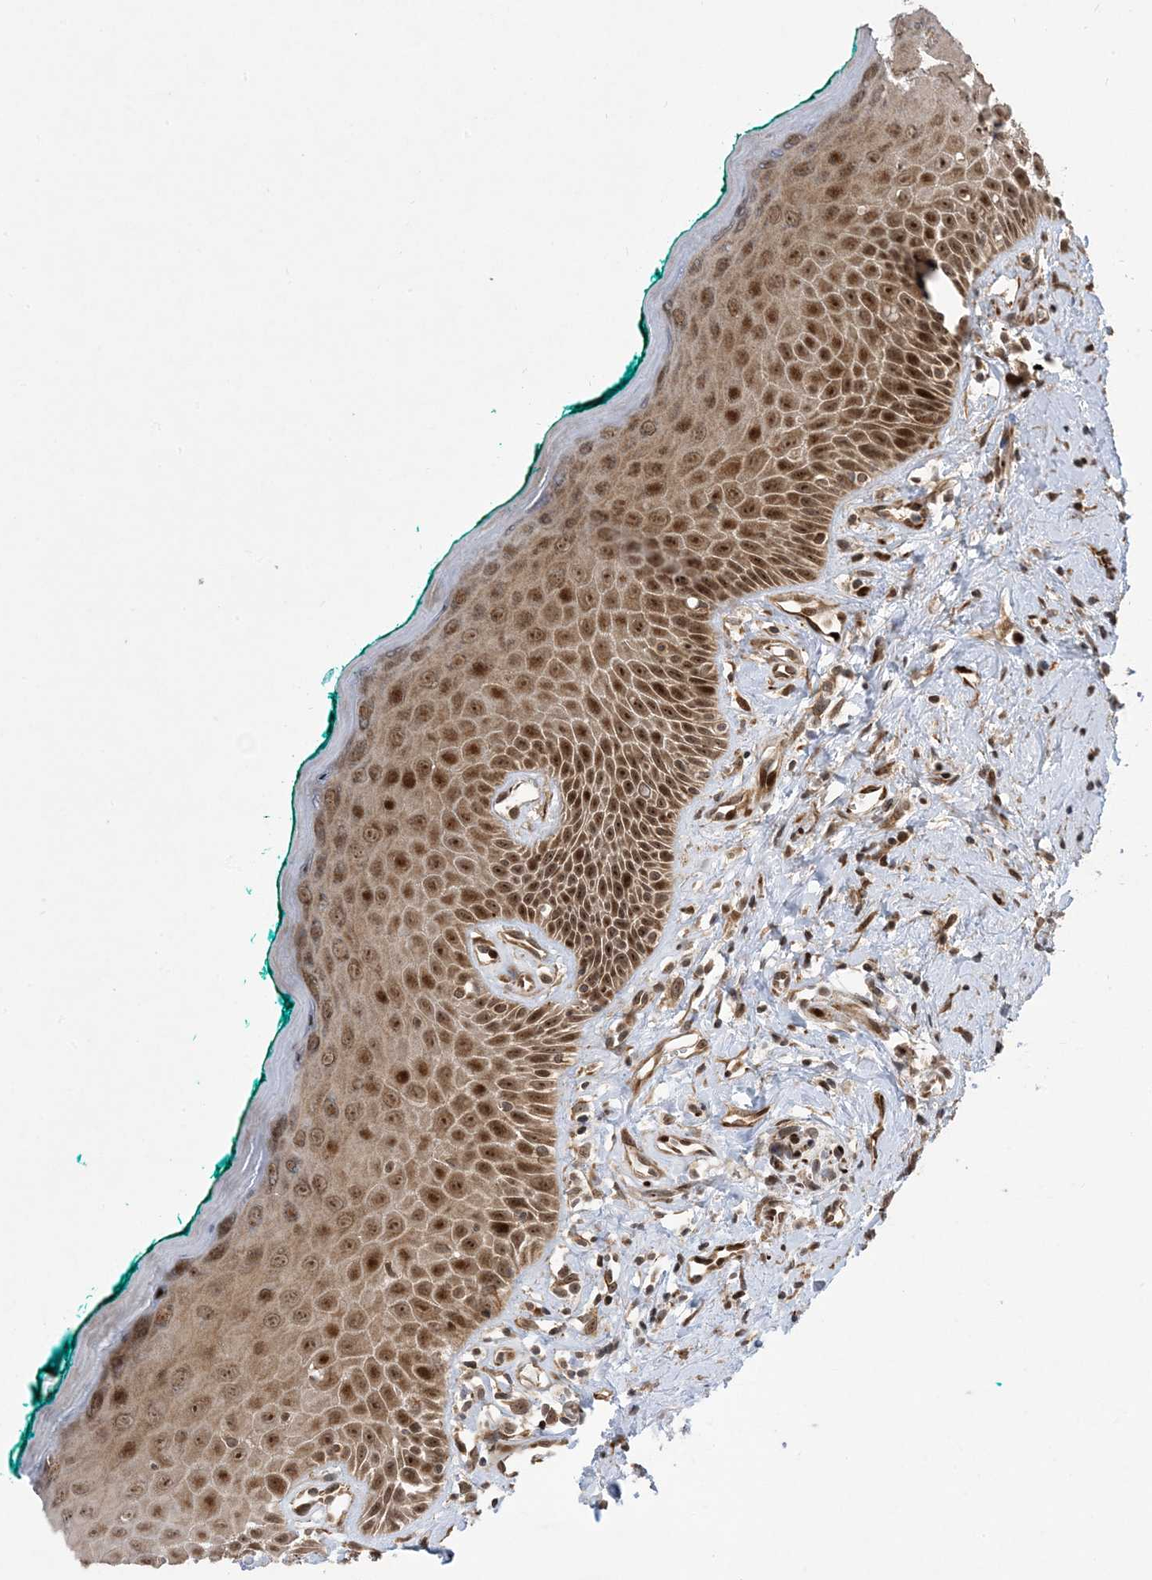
{"staining": {"intensity": "strong", "quantity": ">75%", "location": "nuclear"}, "tissue": "oral mucosa", "cell_type": "Squamous epithelial cells", "image_type": "normal", "snomed": [{"axis": "morphology", "description": "Normal tissue, NOS"}, {"axis": "topography", "description": "Oral tissue"}], "caption": "The histopathology image reveals a brown stain indicating the presence of a protein in the nuclear of squamous epithelial cells in oral mucosa. (Stains: DAB (3,3'-diaminobenzidine) in brown, nuclei in blue, Microscopy: brightfield microscopy at high magnification).", "gene": "FAM9B", "patient": {"sex": "female", "age": 70}}